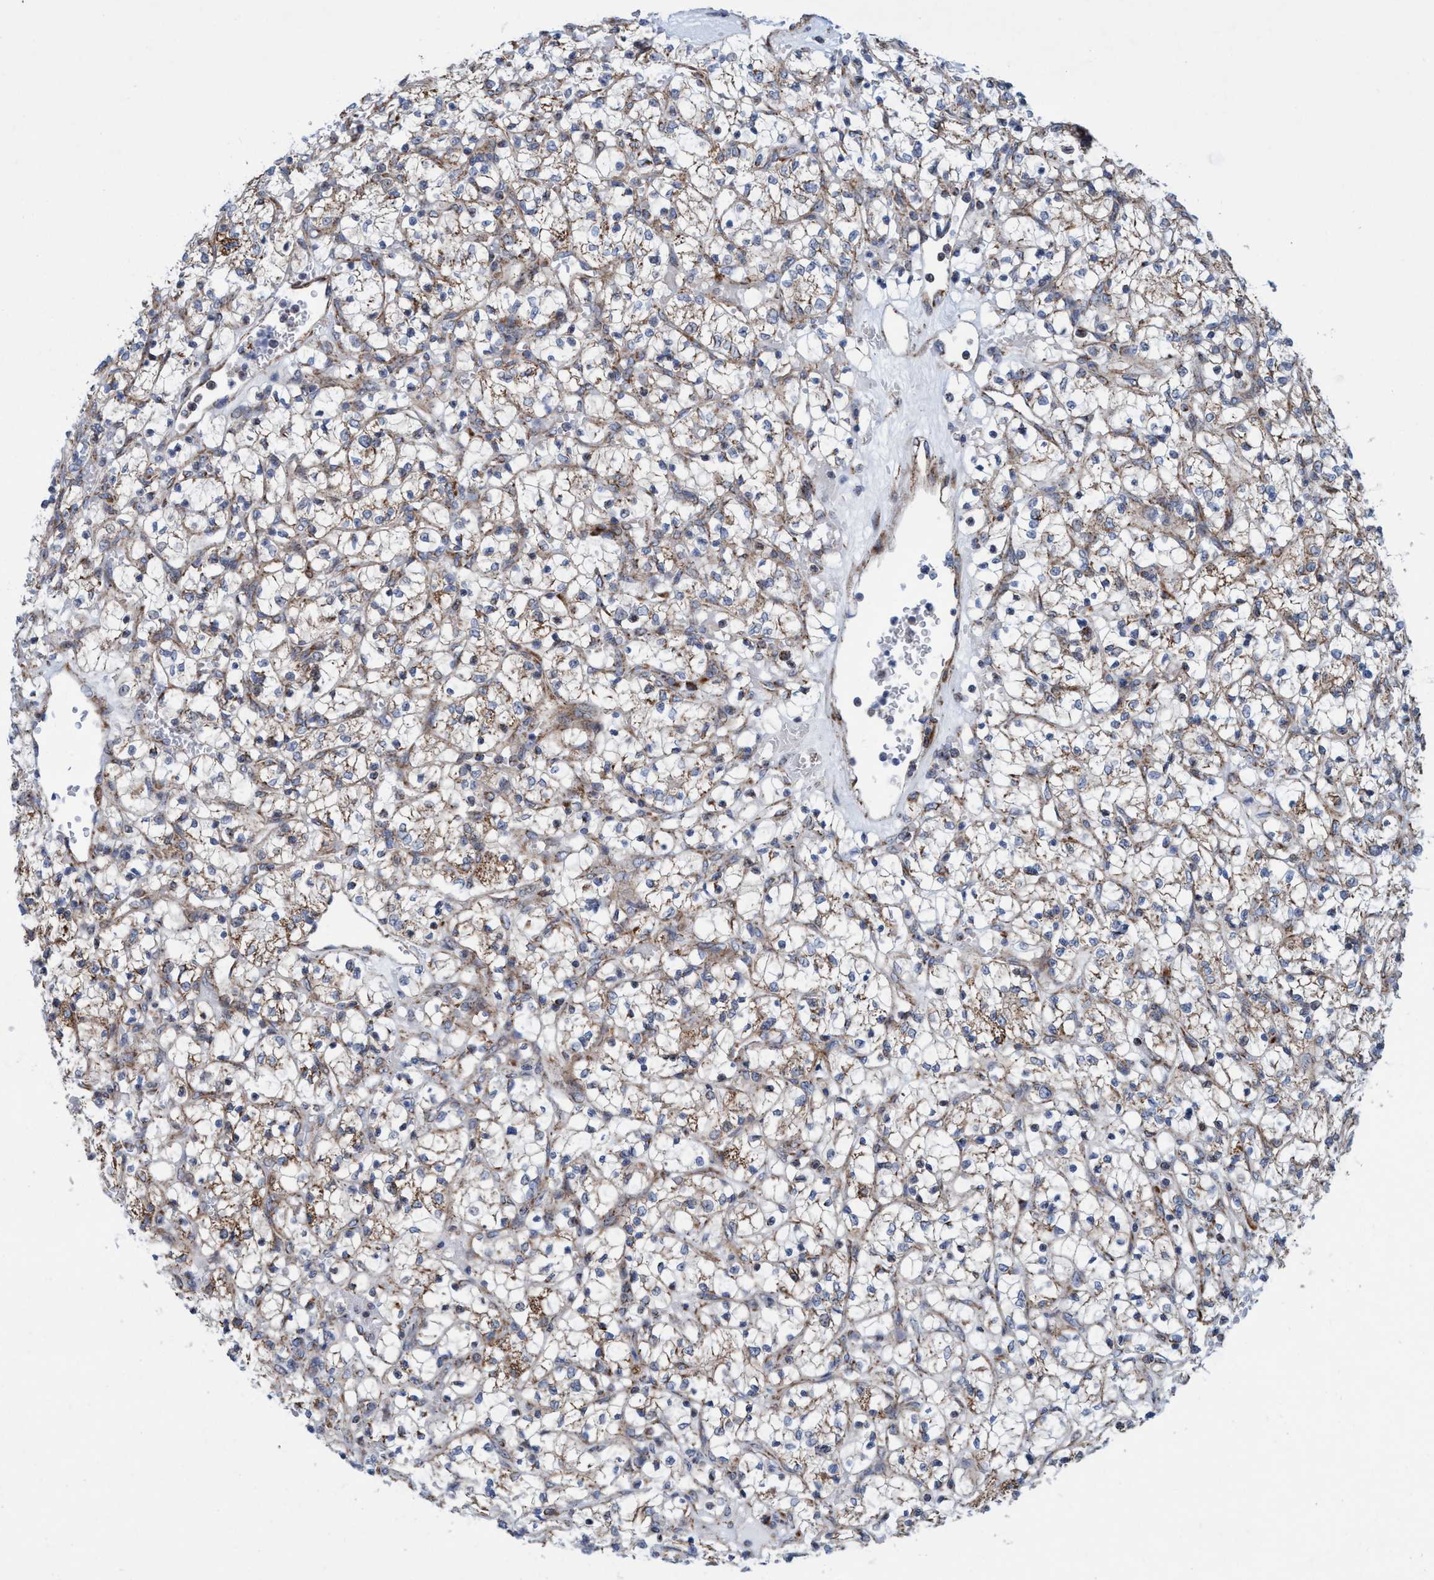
{"staining": {"intensity": "weak", "quantity": ">75%", "location": "cytoplasmic/membranous"}, "tissue": "renal cancer", "cell_type": "Tumor cells", "image_type": "cancer", "snomed": [{"axis": "morphology", "description": "Adenocarcinoma, NOS"}, {"axis": "topography", "description": "Kidney"}], "caption": "The micrograph reveals a brown stain indicating the presence of a protein in the cytoplasmic/membranous of tumor cells in renal cancer. The protein is stained brown, and the nuclei are stained in blue (DAB (3,3'-diaminobenzidine) IHC with brightfield microscopy, high magnification).", "gene": "POLR1F", "patient": {"sex": "female", "age": 69}}